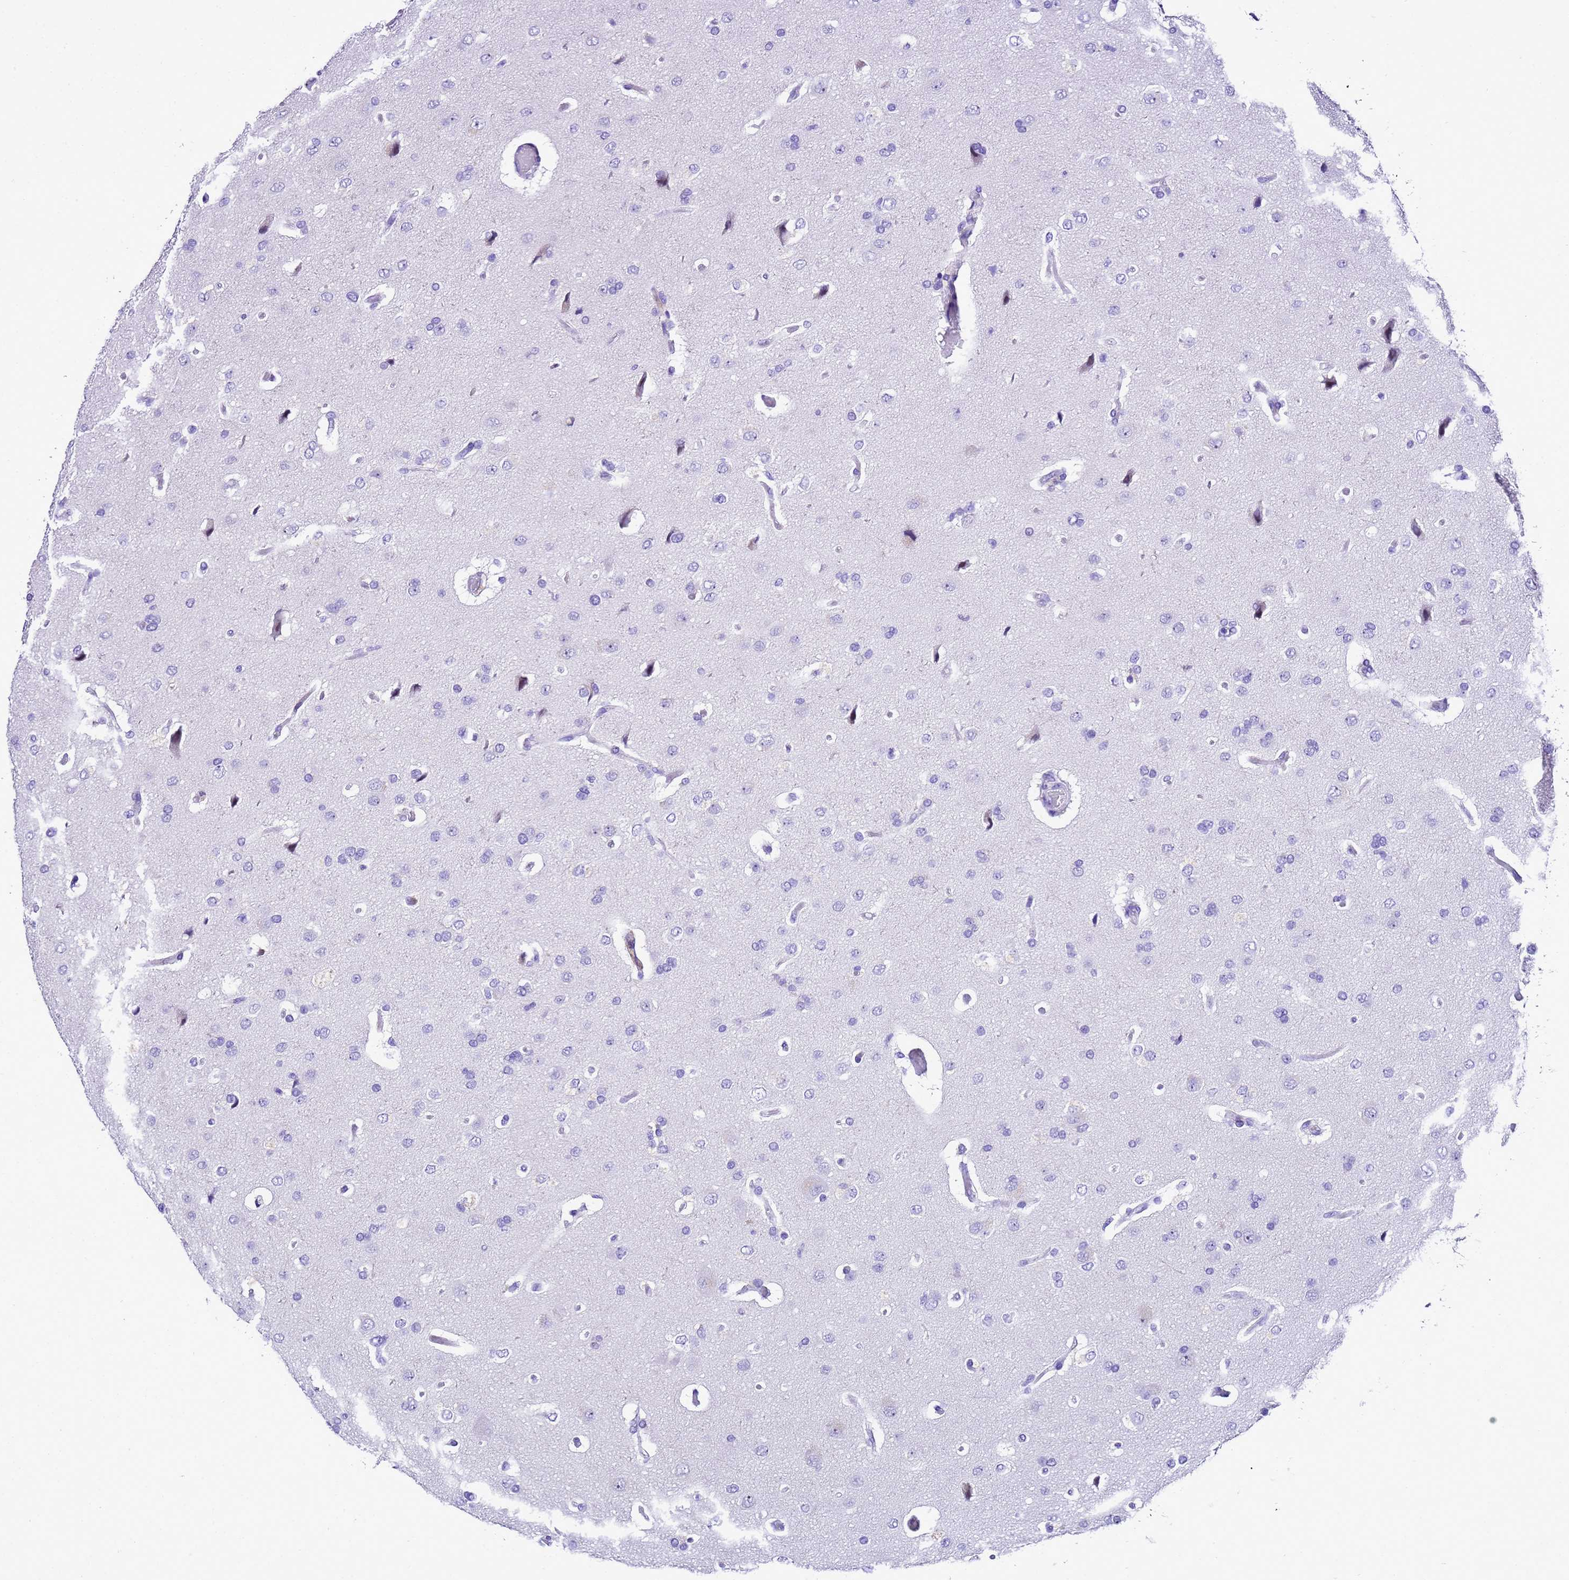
{"staining": {"intensity": "negative", "quantity": "none", "location": "none"}, "tissue": "glioma", "cell_type": "Tumor cells", "image_type": "cancer", "snomed": [{"axis": "morphology", "description": "Glioma, malignant, High grade"}, {"axis": "topography", "description": "Brain"}], "caption": "Immunohistochemistry (IHC) micrograph of neoplastic tissue: glioma stained with DAB (3,3'-diaminobenzidine) exhibits no significant protein positivity in tumor cells.", "gene": "UGT2B10", "patient": {"sex": "male", "age": 77}}